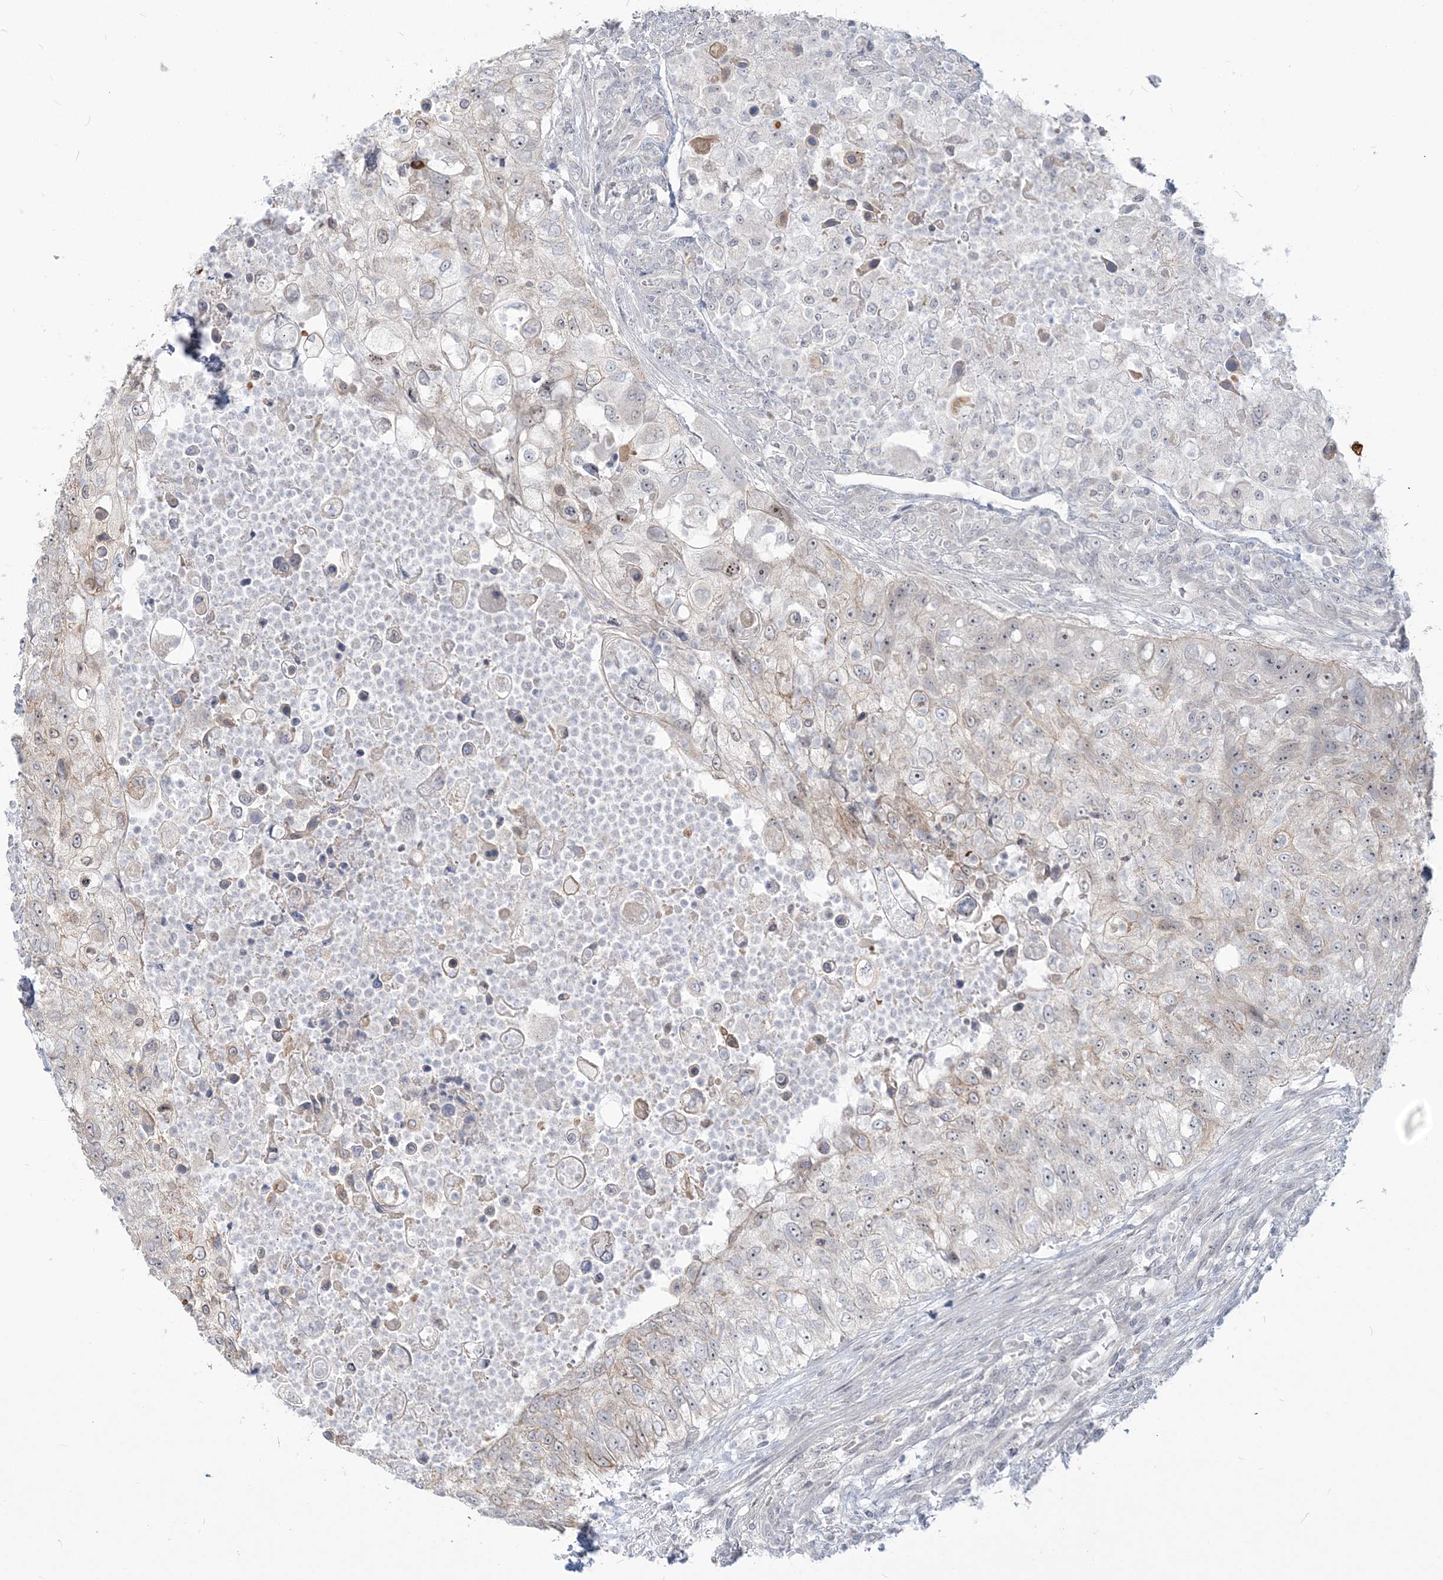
{"staining": {"intensity": "weak", "quantity": "<25%", "location": "nuclear"}, "tissue": "urothelial cancer", "cell_type": "Tumor cells", "image_type": "cancer", "snomed": [{"axis": "morphology", "description": "Urothelial carcinoma, High grade"}, {"axis": "topography", "description": "Urinary bladder"}], "caption": "Immunohistochemistry (IHC) histopathology image of human urothelial carcinoma (high-grade) stained for a protein (brown), which reveals no staining in tumor cells.", "gene": "SDAD1", "patient": {"sex": "female", "age": 60}}